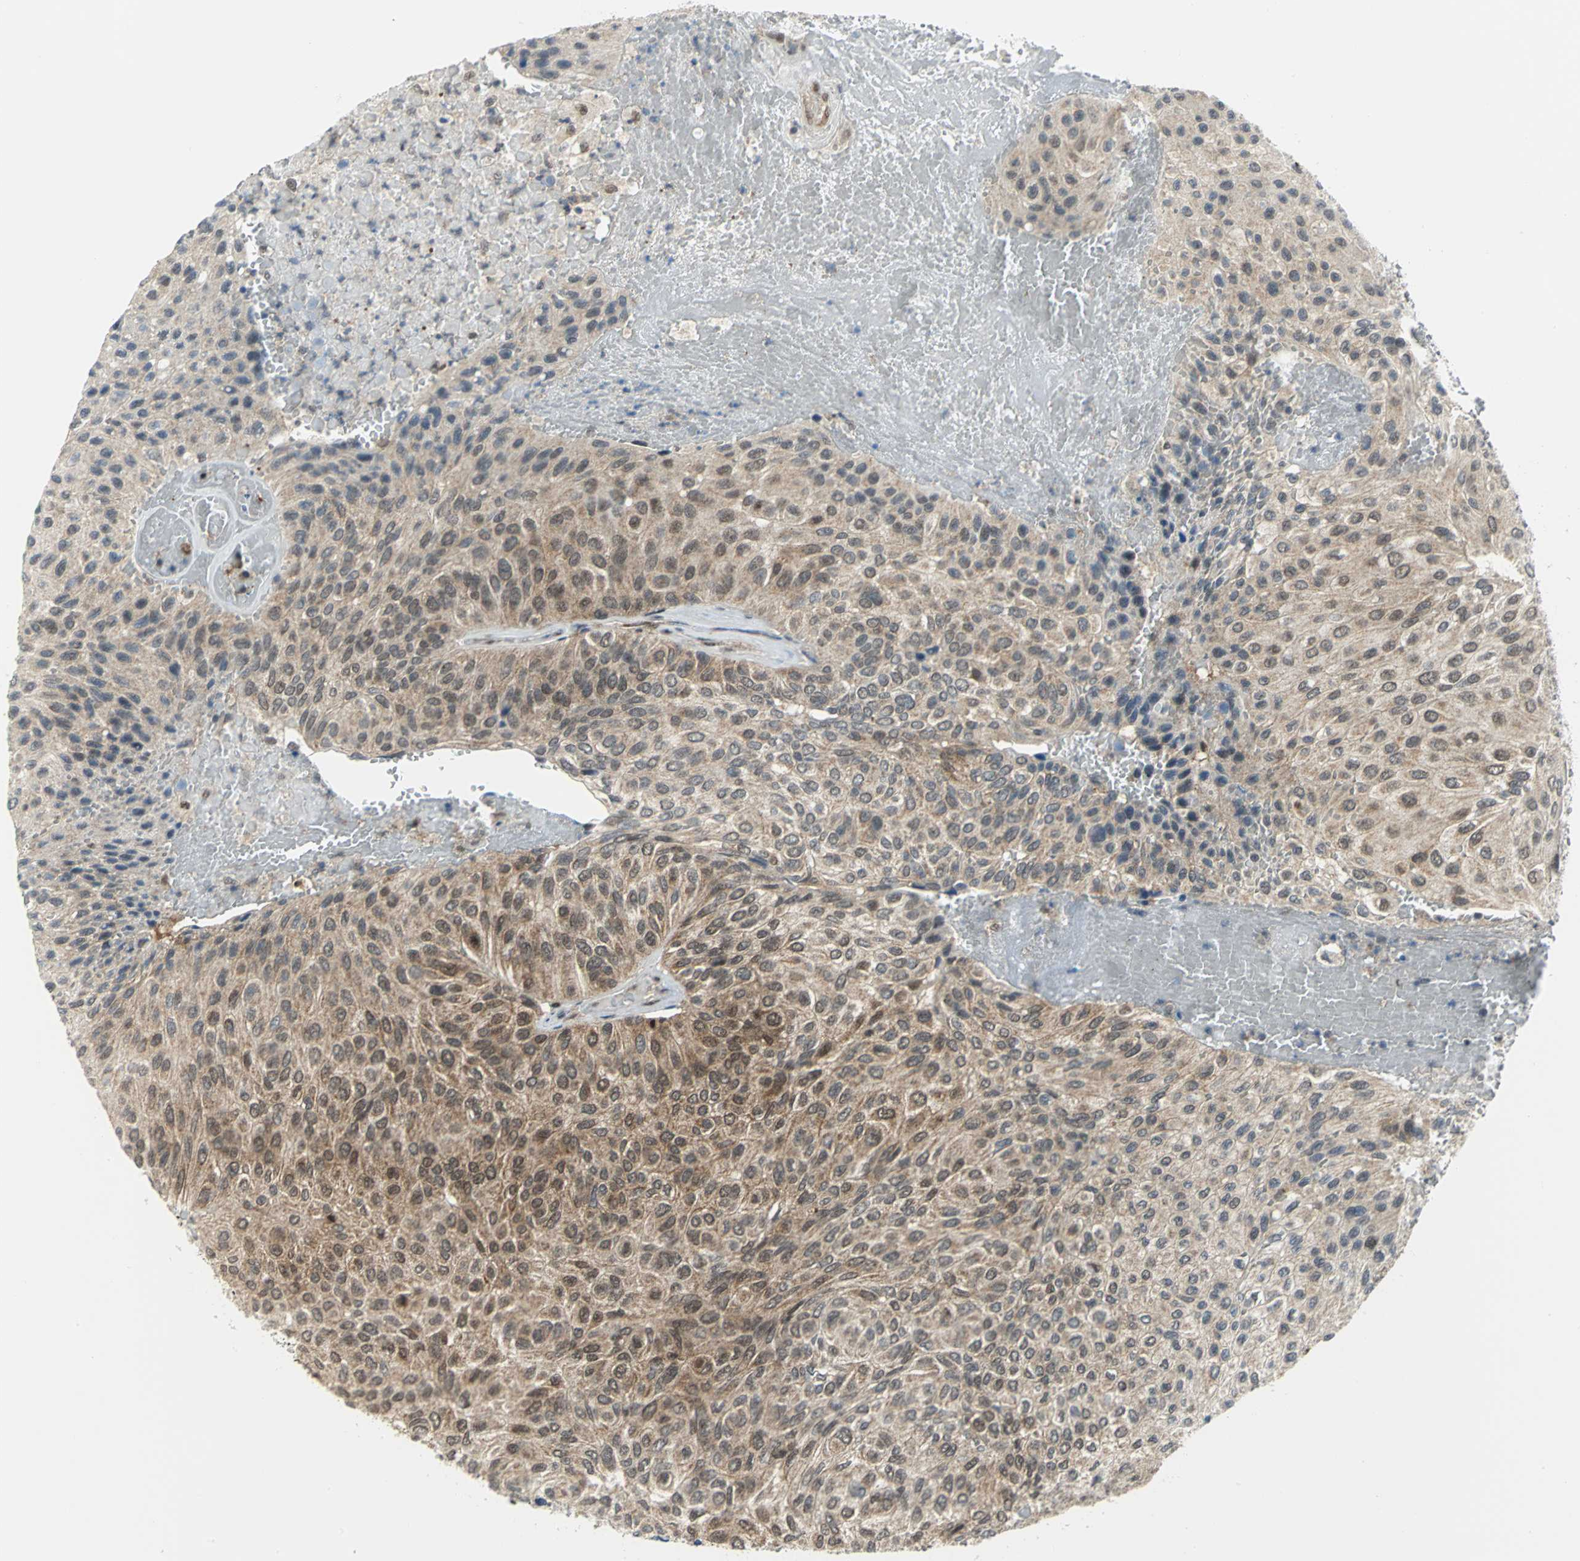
{"staining": {"intensity": "moderate", "quantity": ">75%", "location": "cytoplasmic/membranous"}, "tissue": "urothelial cancer", "cell_type": "Tumor cells", "image_type": "cancer", "snomed": [{"axis": "morphology", "description": "Urothelial carcinoma, High grade"}, {"axis": "topography", "description": "Urinary bladder"}], "caption": "Immunohistochemical staining of human urothelial cancer displays medium levels of moderate cytoplasmic/membranous protein staining in about >75% of tumor cells.", "gene": "PSMA4", "patient": {"sex": "male", "age": 66}}